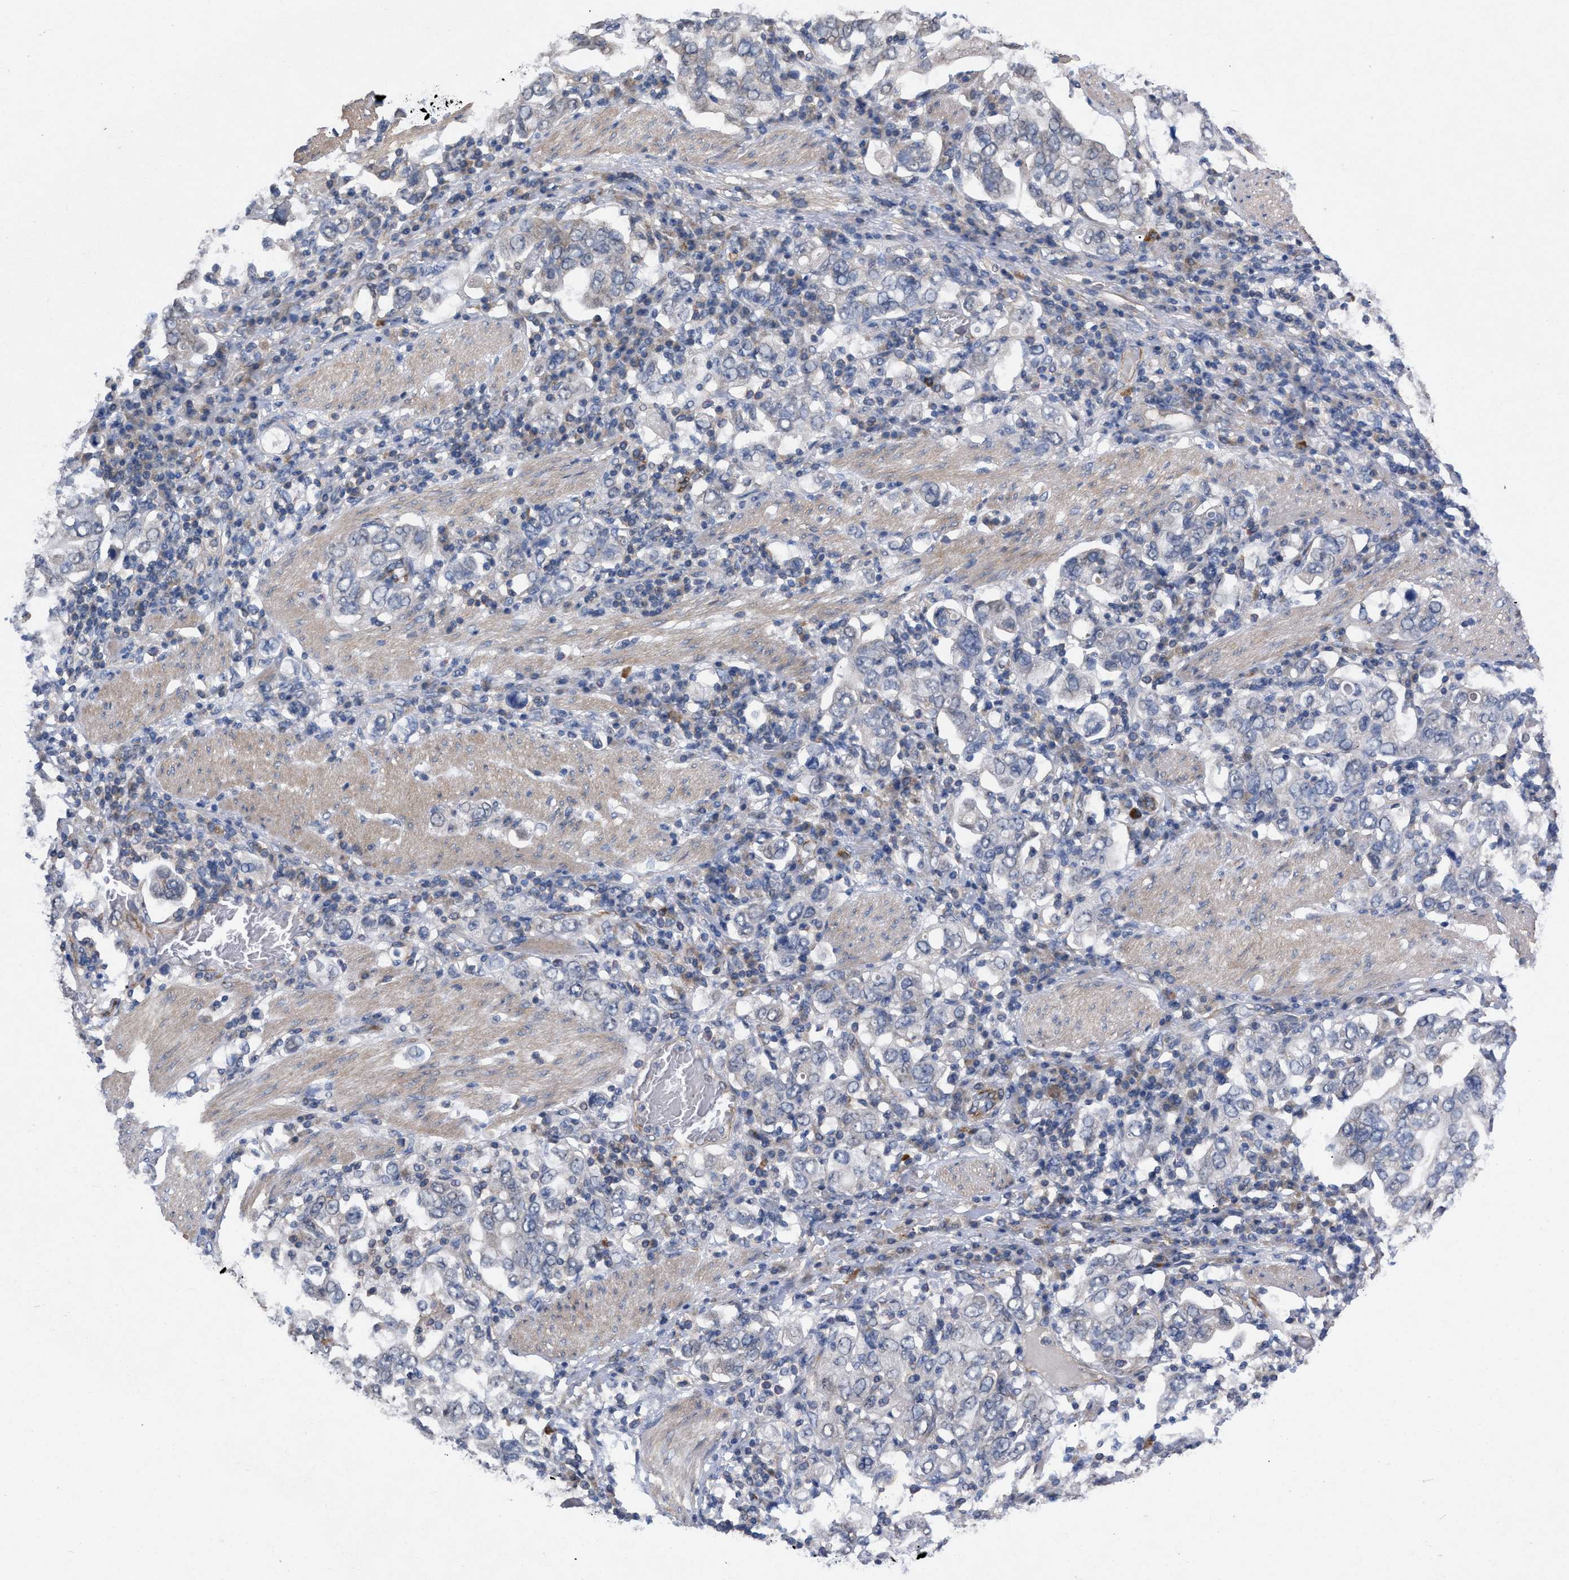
{"staining": {"intensity": "negative", "quantity": "none", "location": "none"}, "tissue": "stomach cancer", "cell_type": "Tumor cells", "image_type": "cancer", "snomed": [{"axis": "morphology", "description": "Adenocarcinoma, NOS"}, {"axis": "topography", "description": "Stomach, upper"}], "caption": "Tumor cells show no significant protein staining in stomach cancer (adenocarcinoma). The staining was performed using DAB (3,3'-diaminobenzidine) to visualize the protein expression in brown, while the nuclei were stained in blue with hematoxylin (Magnification: 20x).", "gene": "TMEM131", "patient": {"sex": "male", "age": 62}}